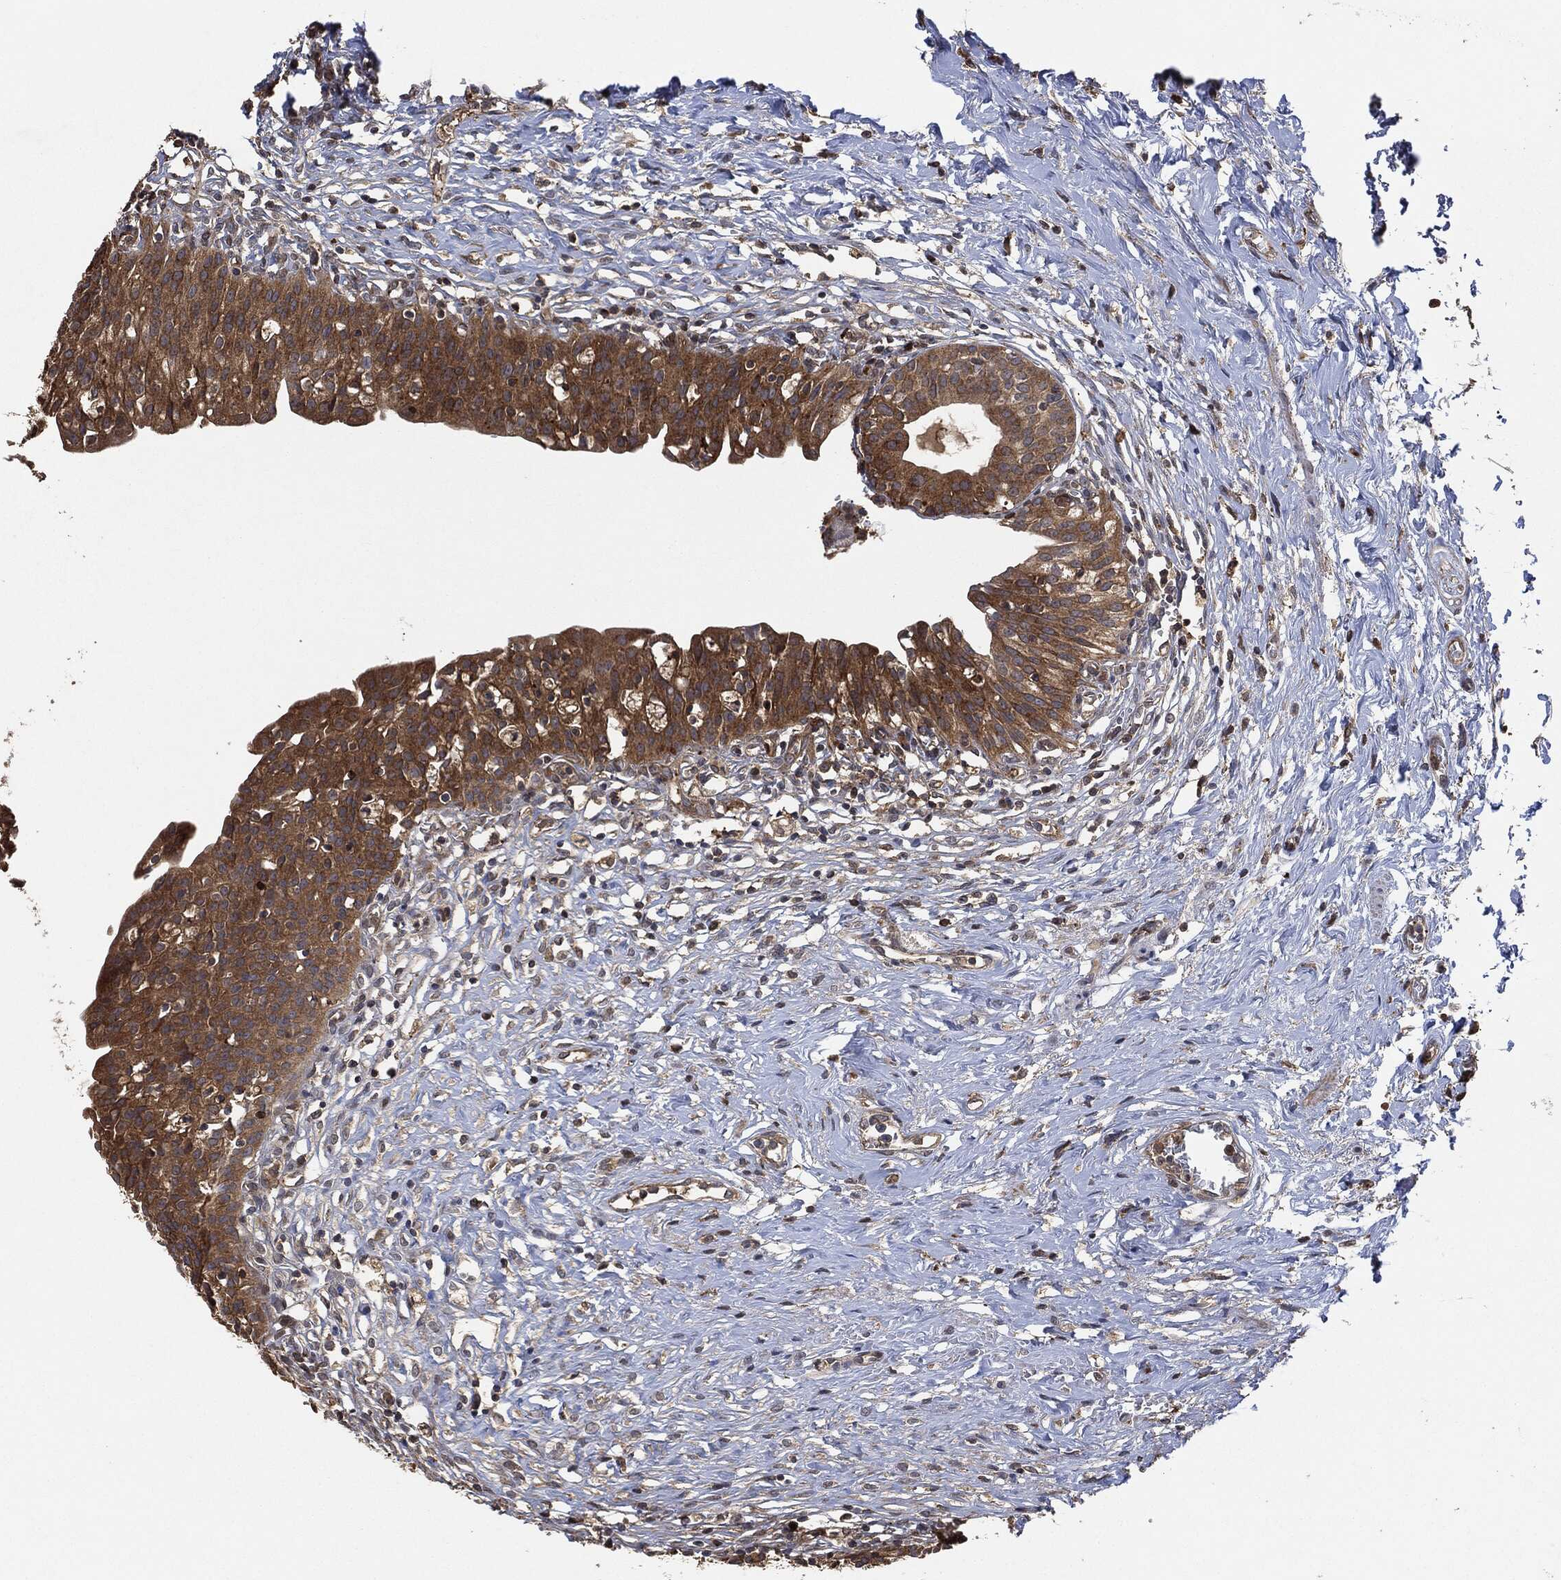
{"staining": {"intensity": "moderate", "quantity": ">75%", "location": "cytoplasmic/membranous"}, "tissue": "urinary bladder", "cell_type": "Urothelial cells", "image_type": "normal", "snomed": [{"axis": "morphology", "description": "Normal tissue, NOS"}, {"axis": "topography", "description": "Urinary bladder"}], "caption": "Immunohistochemical staining of normal human urinary bladder reveals >75% levels of moderate cytoplasmic/membranous protein staining in about >75% of urothelial cells.", "gene": "TPT1", "patient": {"sex": "male", "age": 76}}